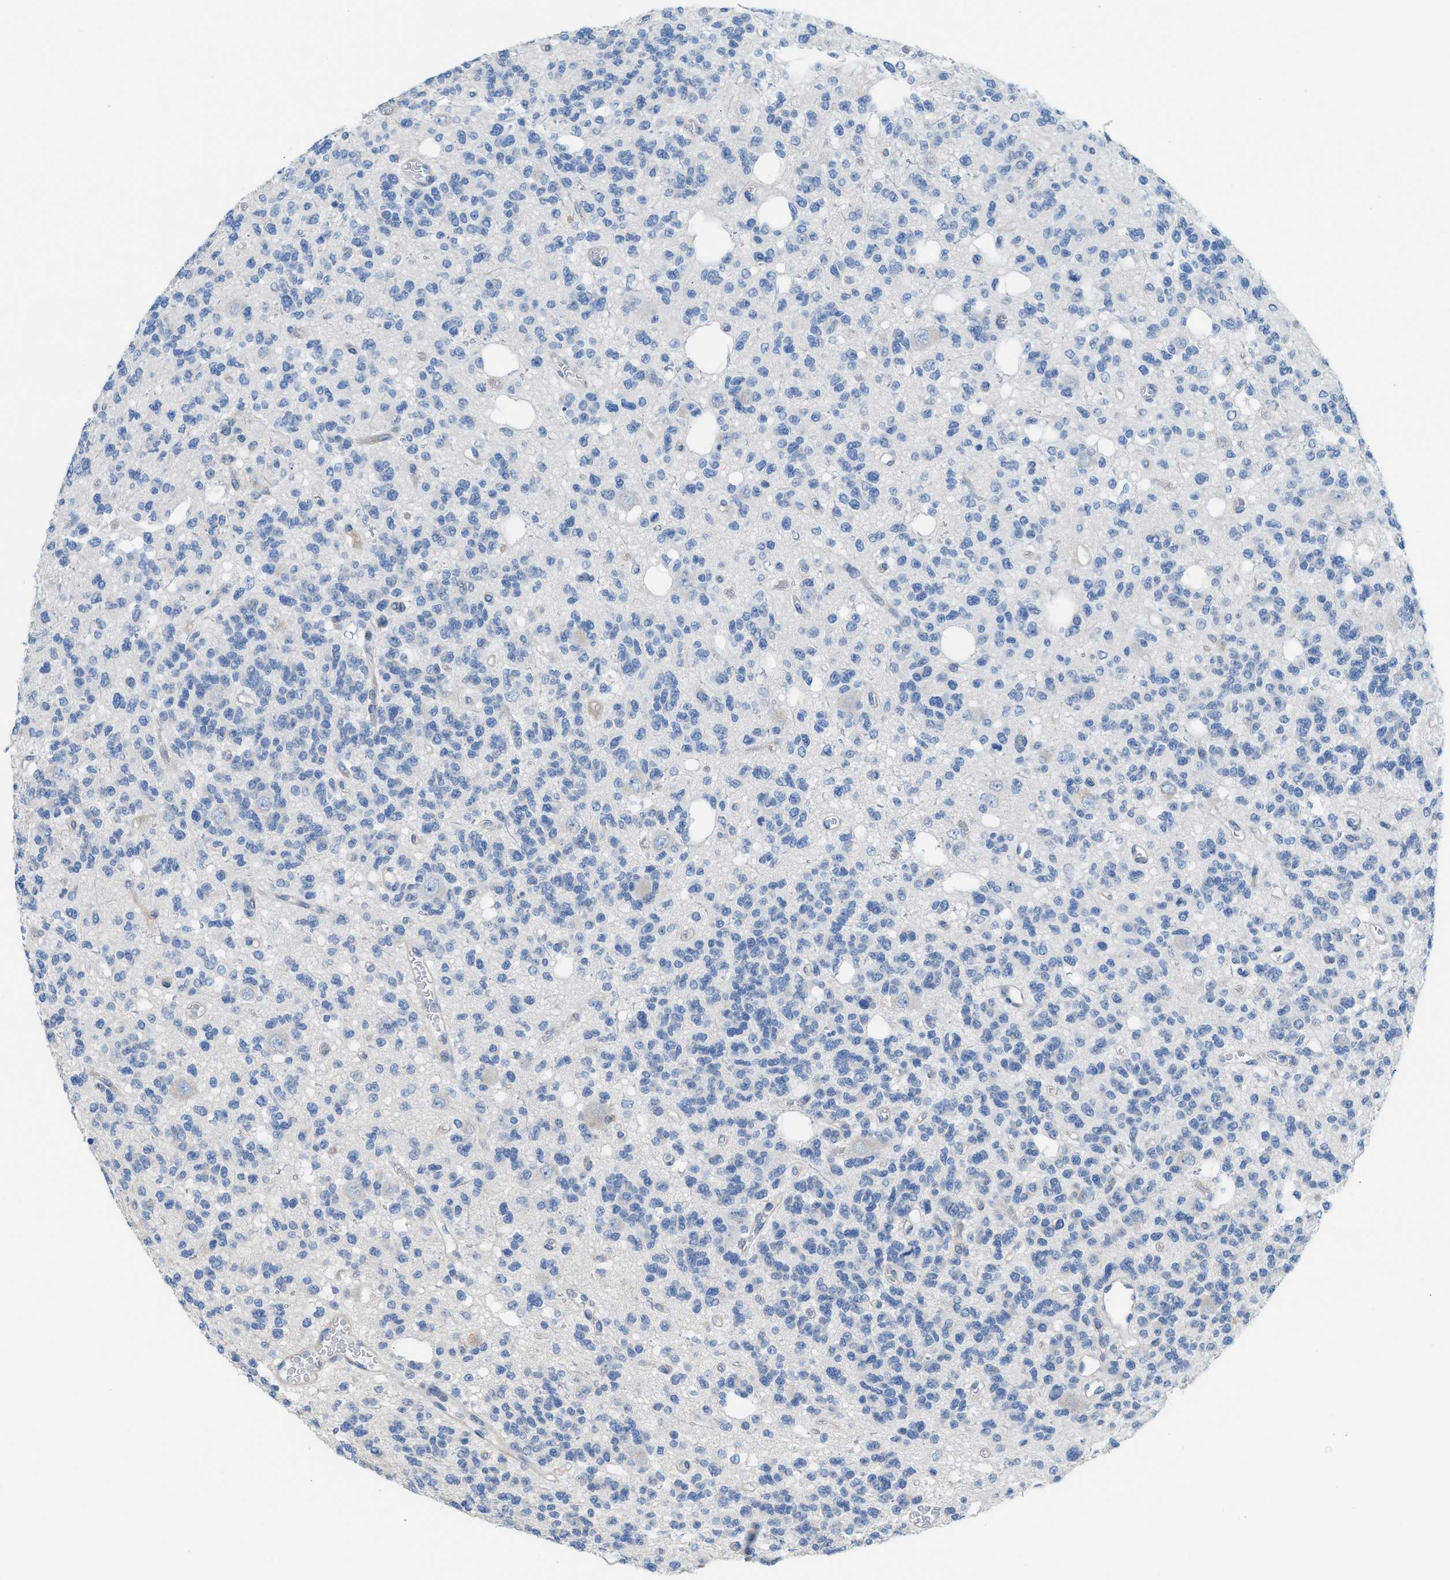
{"staining": {"intensity": "negative", "quantity": "none", "location": "none"}, "tissue": "glioma", "cell_type": "Tumor cells", "image_type": "cancer", "snomed": [{"axis": "morphology", "description": "Glioma, malignant, Low grade"}, {"axis": "topography", "description": "Brain"}], "caption": "Protein analysis of malignant low-grade glioma displays no significant staining in tumor cells.", "gene": "MPP3", "patient": {"sex": "male", "age": 38}}